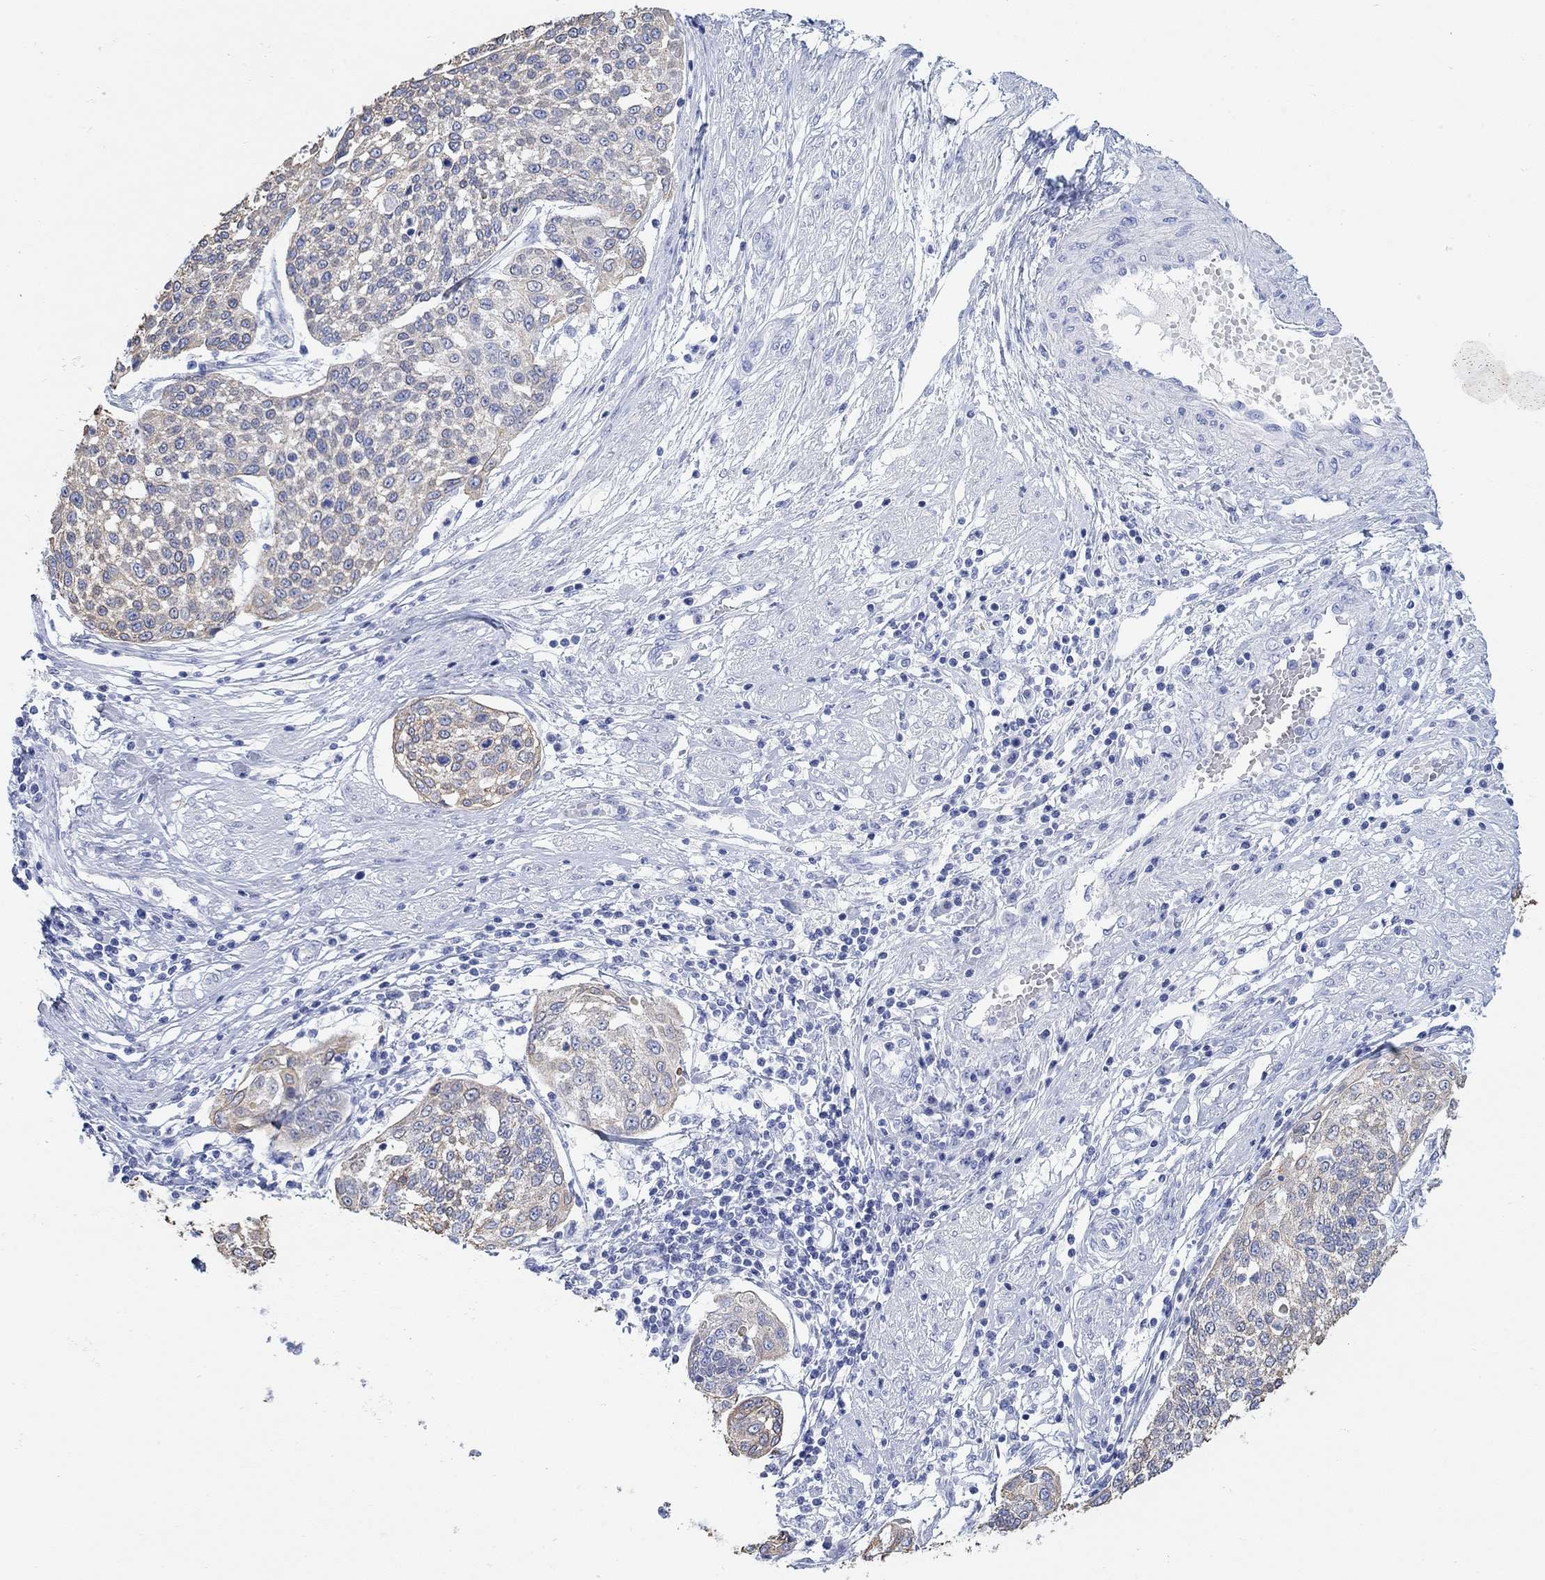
{"staining": {"intensity": "weak", "quantity": "<25%", "location": "cytoplasmic/membranous"}, "tissue": "cervical cancer", "cell_type": "Tumor cells", "image_type": "cancer", "snomed": [{"axis": "morphology", "description": "Squamous cell carcinoma, NOS"}, {"axis": "topography", "description": "Cervix"}], "caption": "An image of human cervical cancer is negative for staining in tumor cells.", "gene": "AK8", "patient": {"sex": "female", "age": 34}}